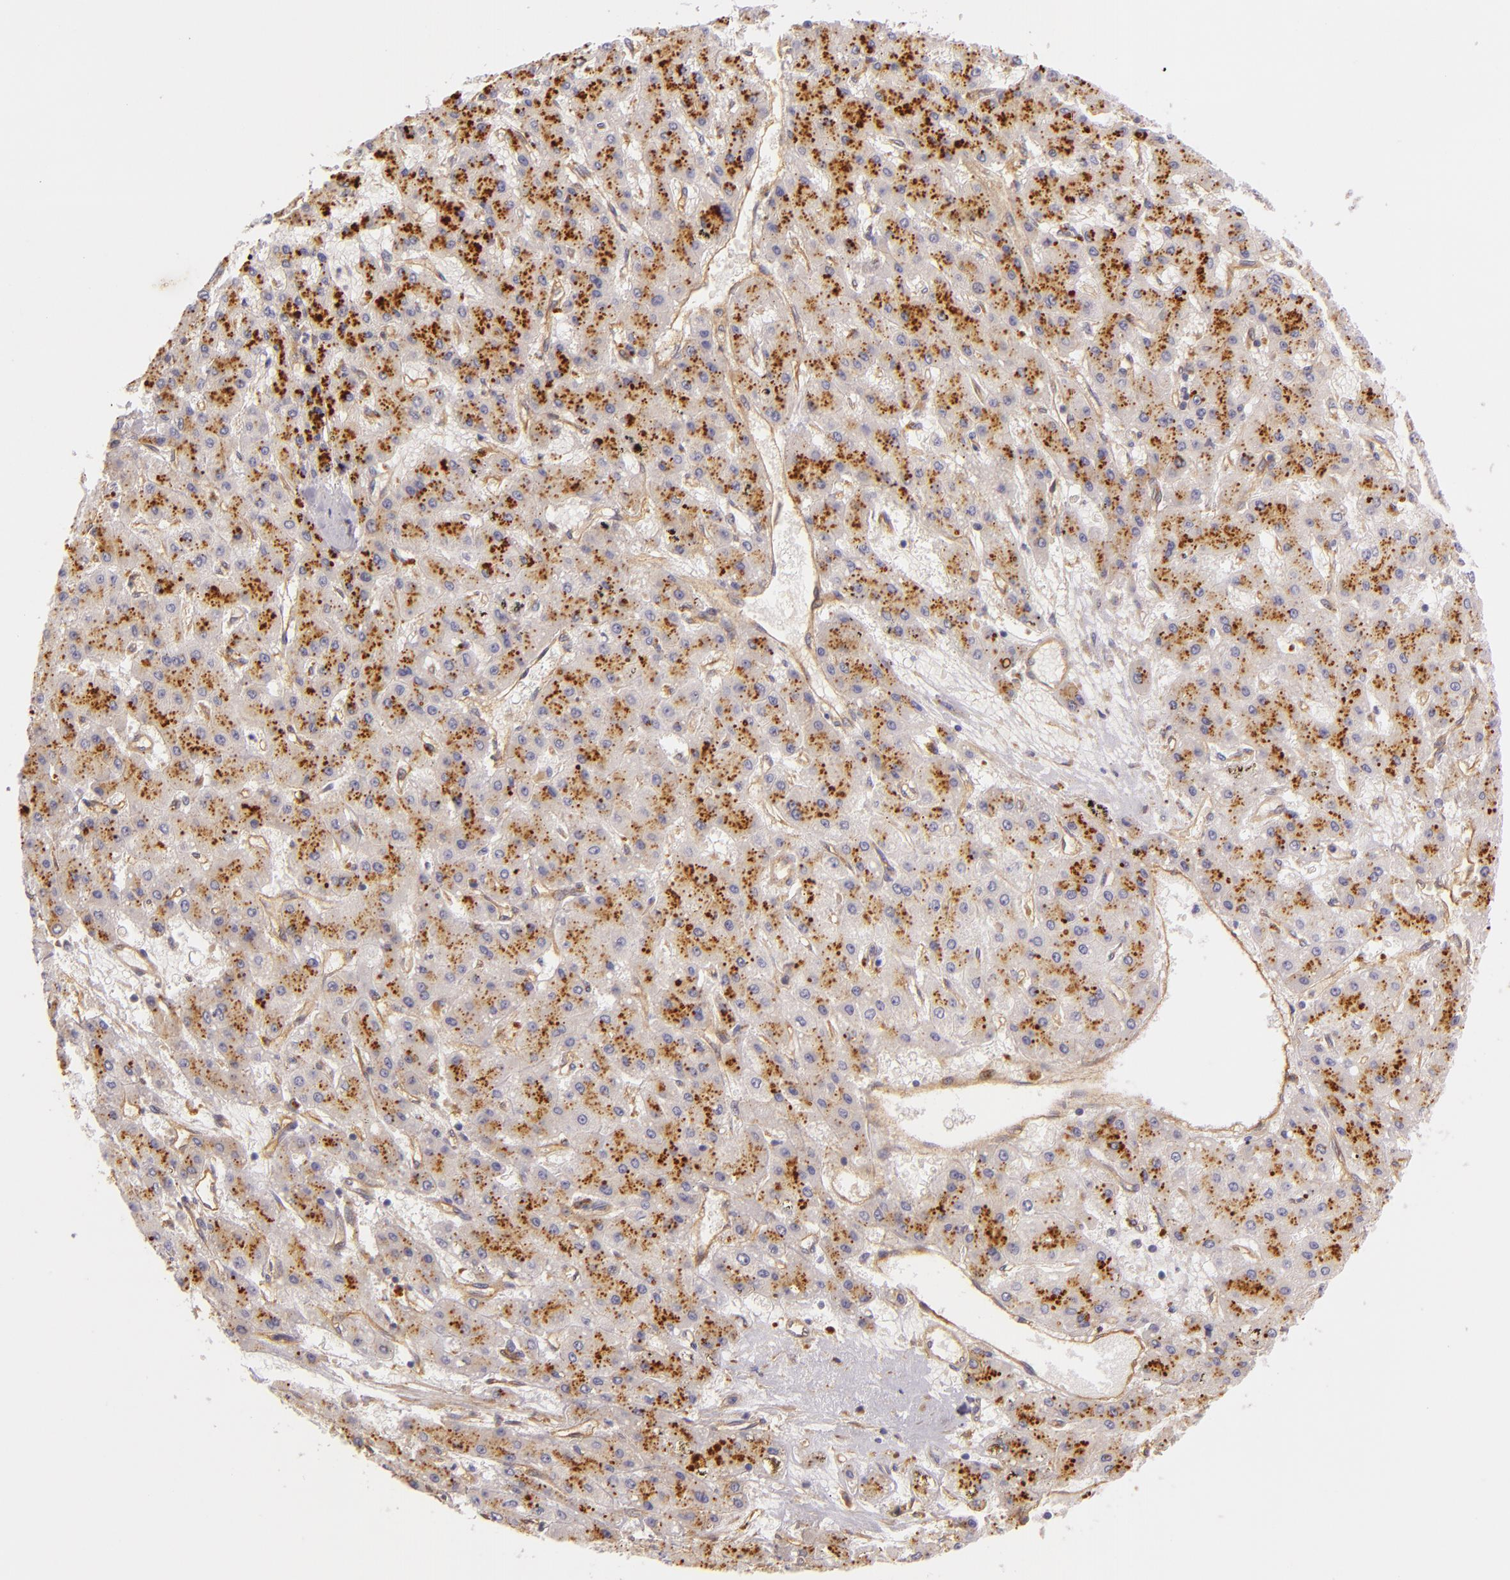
{"staining": {"intensity": "moderate", "quantity": ">75%", "location": "cytoplasmic/membranous"}, "tissue": "liver cancer", "cell_type": "Tumor cells", "image_type": "cancer", "snomed": [{"axis": "morphology", "description": "Carcinoma, Hepatocellular, NOS"}, {"axis": "topography", "description": "Liver"}], "caption": "Tumor cells demonstrate medium levels of moderate cytoplasmic/membranous expression in about >75% of cells in human liver hepatocellular carcinoma.", "gene": "CTSF", "patient": {"sex": "female", "age": 52}}